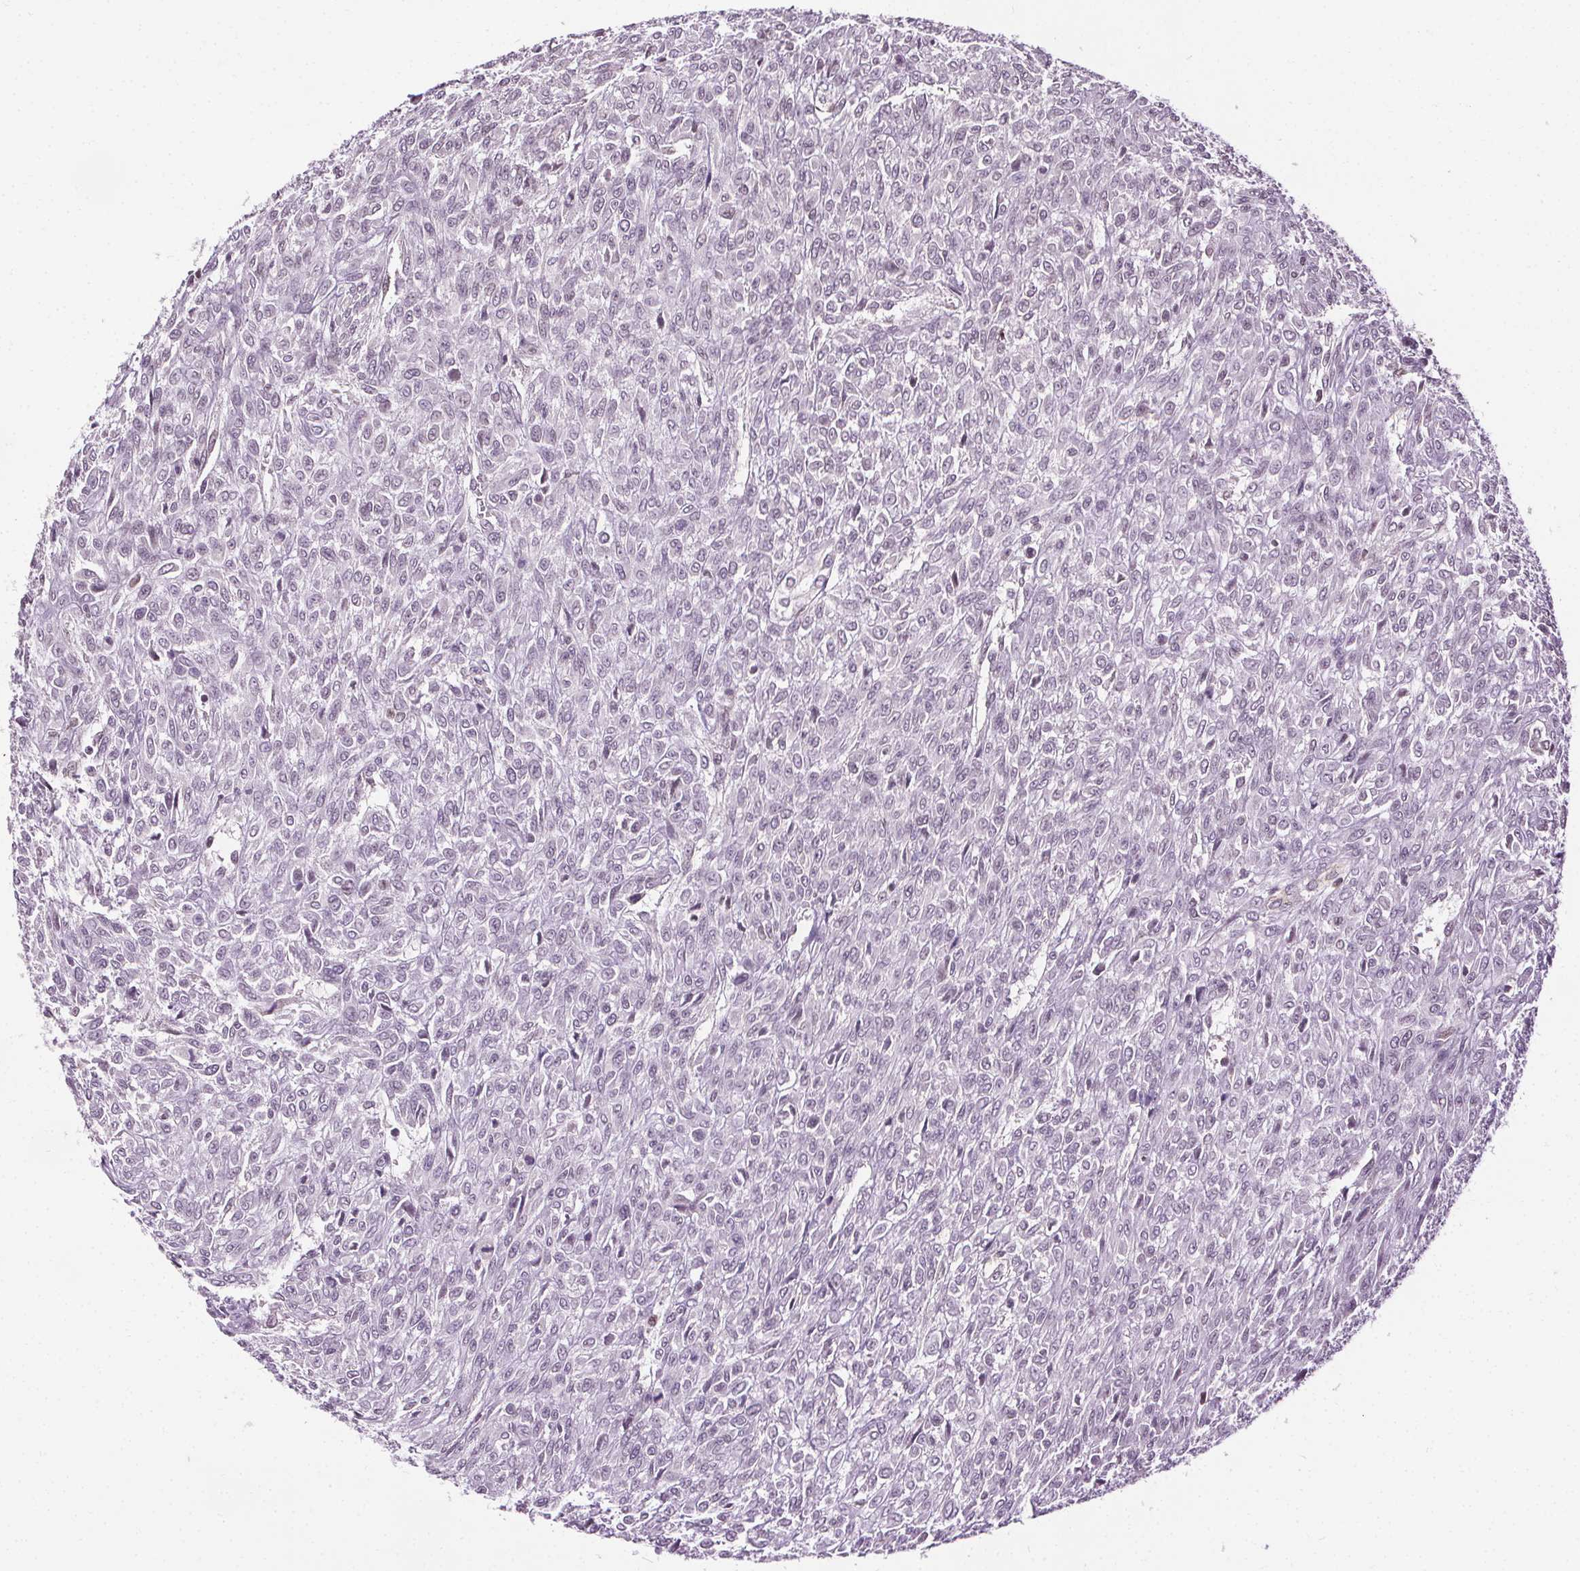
{"staining": {"intensity": "negative", "quantity": "none", "location": "none"}, "tissue": "renal cancer", "cell_type": "Tumor cells", "image_type": "cancer", "snomed": [{"axis": "morphology", "description": "Adenocarcinoma, NOS"}, {"axis": "topography", "description": "Kidney"}], "caption": "Immunohistochemistry (IHC) micrograph of human renal cancer (adenocarcinoma) stained for a protein (brown), which reveals no positivity in tumor cells.", "gene": "LFNG", "patient": {"sex": "male", "age": 58}}